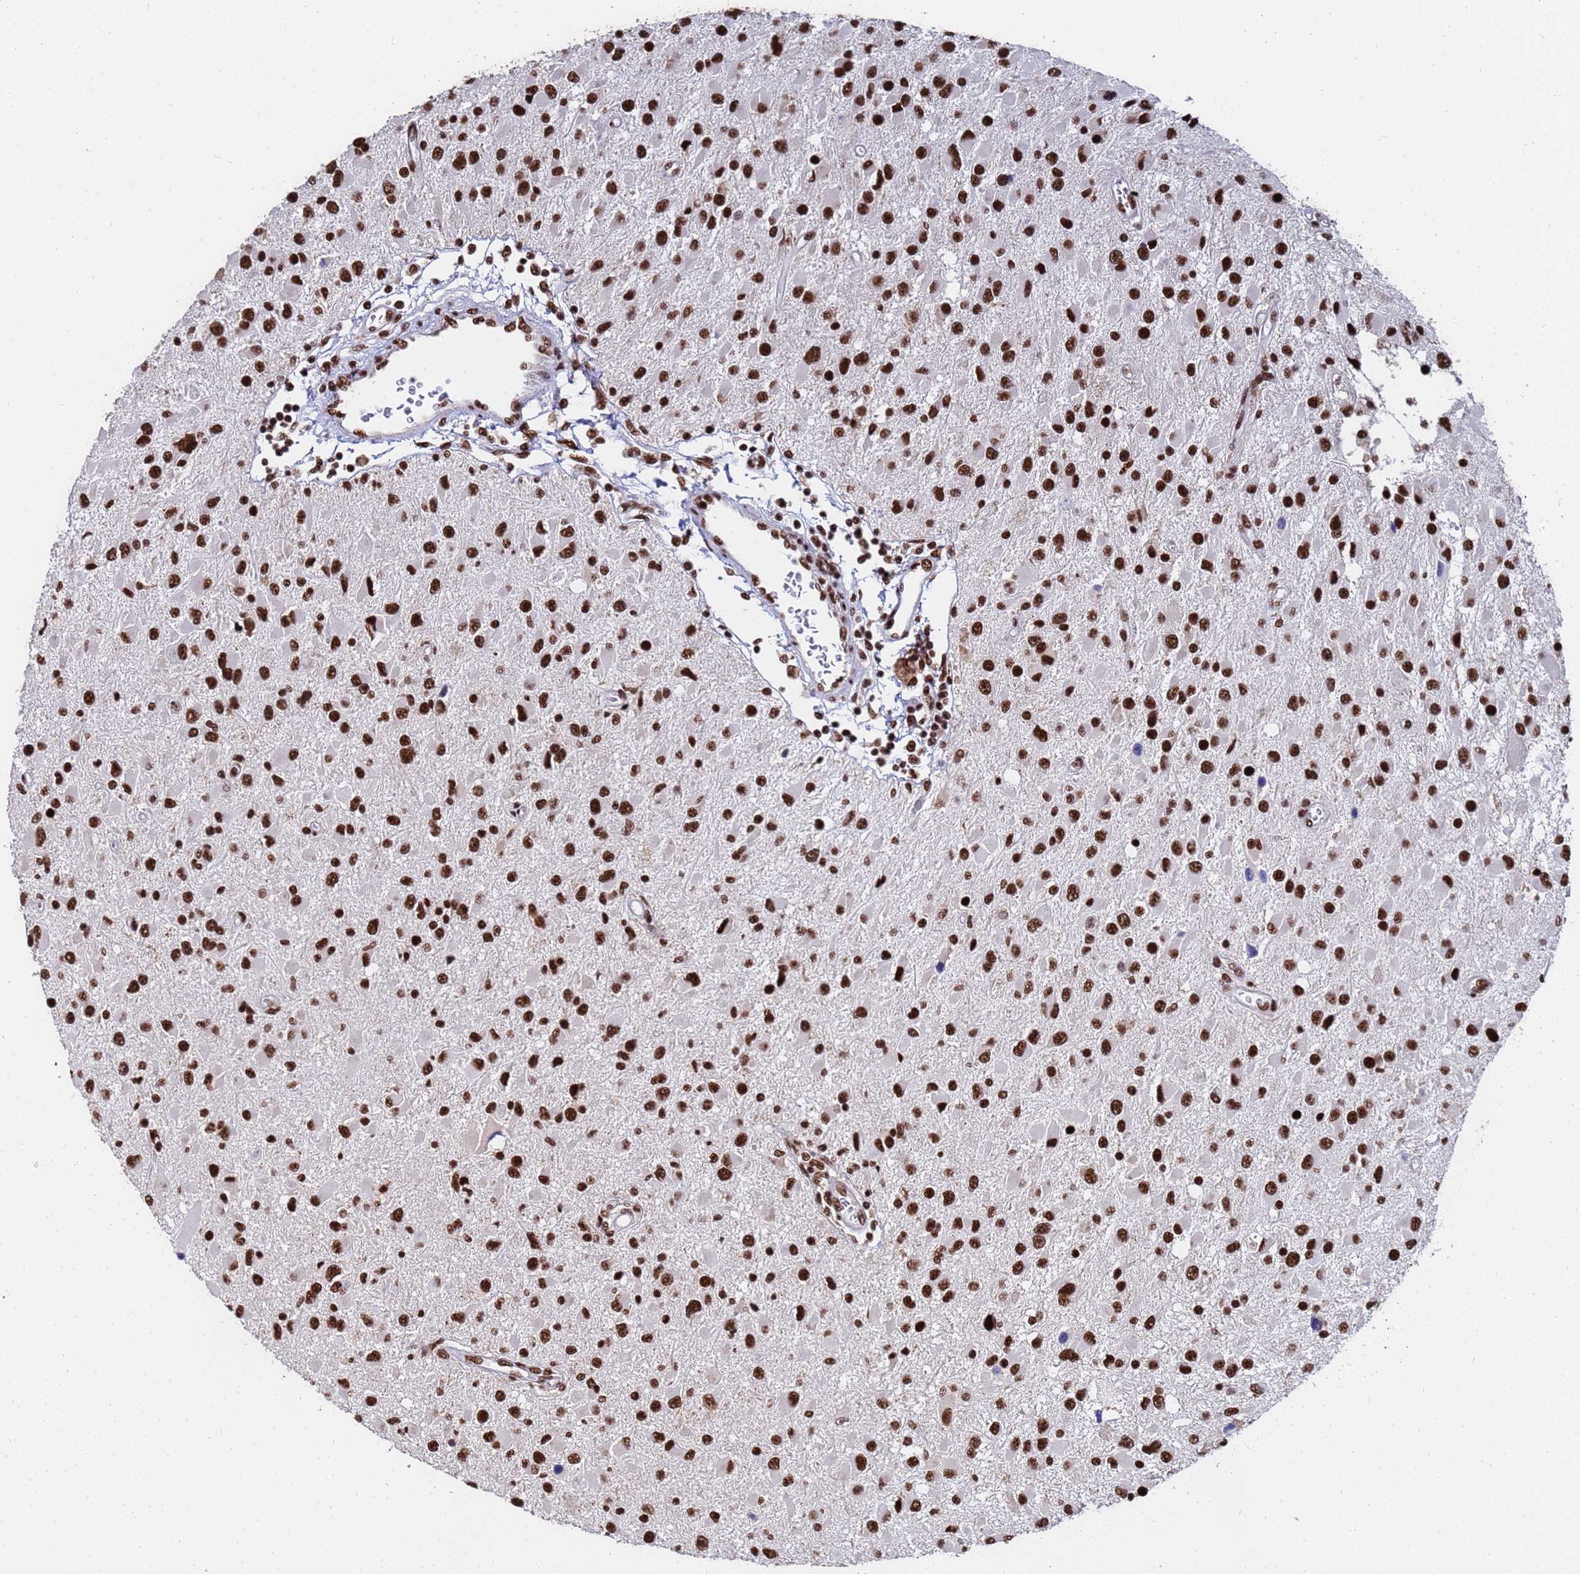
{"staining": {"intensity": "strong", "quantity": ">75%", "location": "nuclear"}, "tissue": "glioma", "cell_type": "Tumor cells", "image_type": "cancer", "snomed": [{"axis": "morphology", "description": "Glioma, malignant, High grade"}, {"axis": "topography", "description": "Brain"}], "caption": "Protein expression analysis of human malignant glioma (high-grade) reveals strong nuclear staining in about >75% of tumor cells. Using DAB (3,3'-diaminobenzidine) (brown) and hematoxylin (blue) stains, captured at high magnification using brightfield microscopy.", "gene": "SF3B2", "patient": {"sex": "male", "age": 53}}